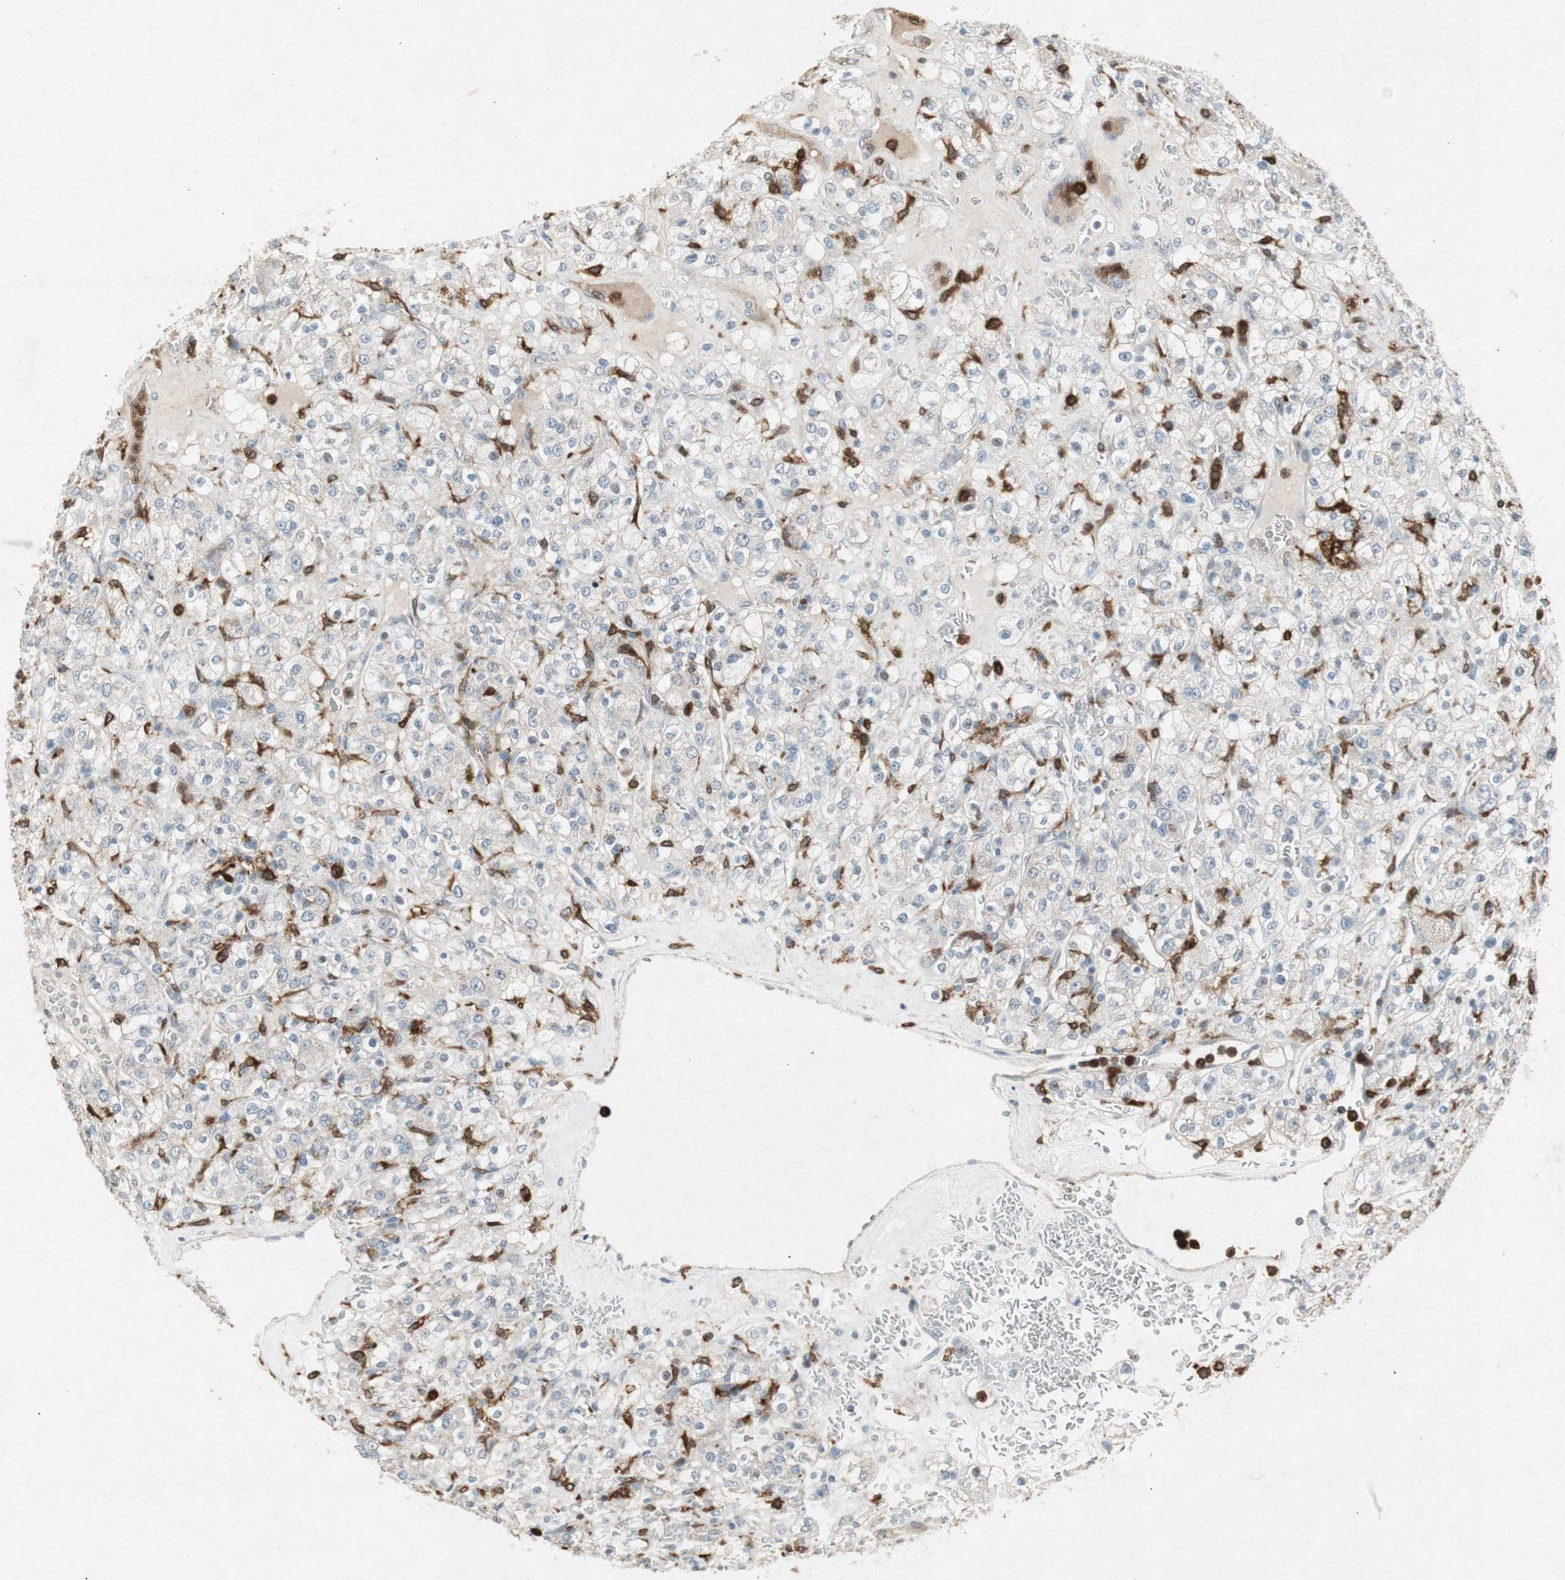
{"staining": {"intensity": "weak", "quantity": "<25%", "location": "cytoplasmic/membranous"}, "tissue": "renal cancer", "cell_type": "Tumor cells", "image_type": "cancer", "snomed": [{"axis": "morphology", "description": "Normal tissue, NOS"}, {"axis": "morphology", "description": "Adenocarcinoma, NOS"}, {"axis": "topography", "description": "Kidney"}], "caption": "Immunohistochemistry histopathology image of neoplastic tissue: human renal adenocarcinoma stained with DAB reveals no significant protein positivity in tumor cells.", "gene": "TYROBP", "patient": {"sex": "female", "age": 72}}